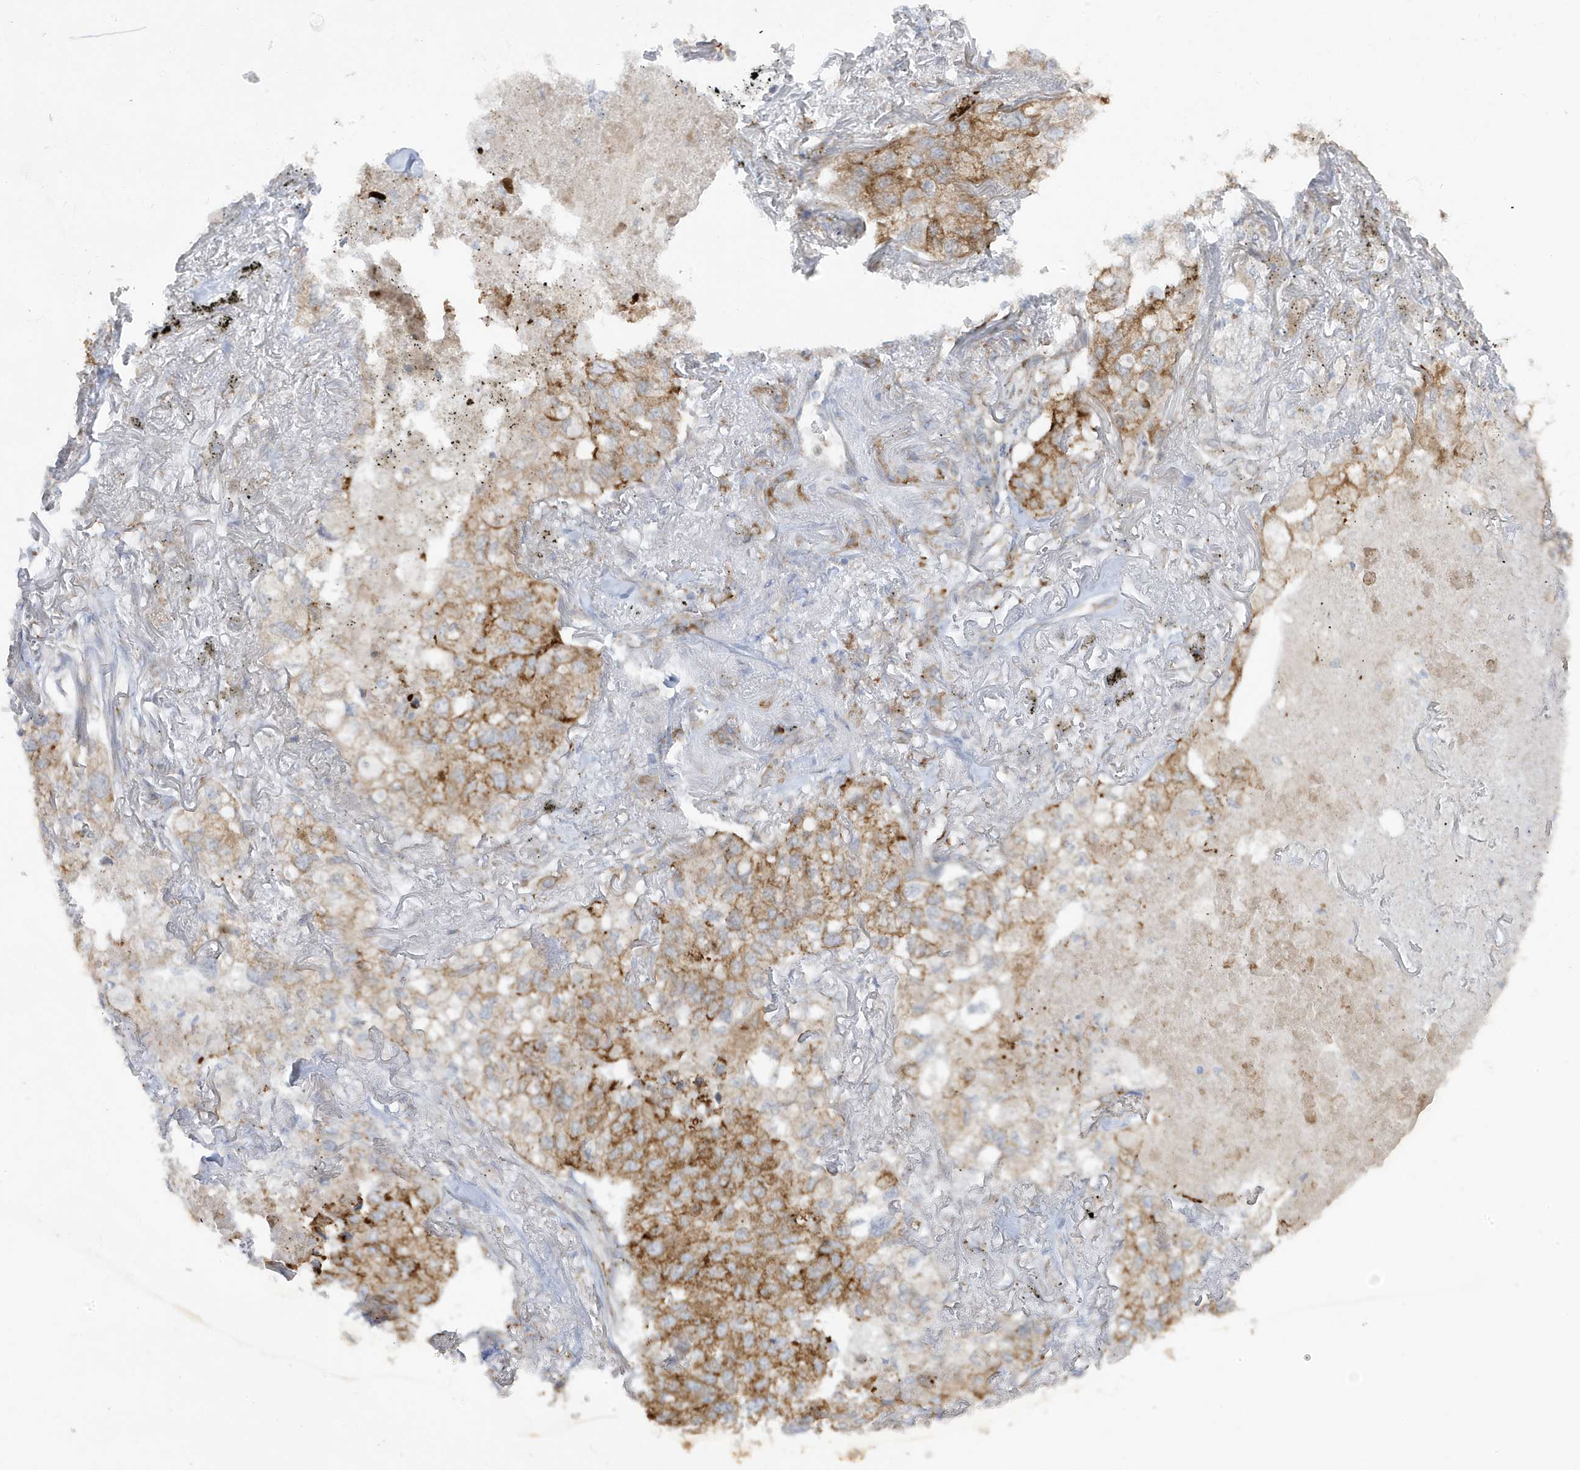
{"staining": {"intensity": "moderate", "quantity": ">75%", "location": "cytoplasmic/membranous"}, "tissue": "lung cancer", "cell_type": "Tumor cells", "image_type": "cancer", "snomed": [{"axis": "morphology", "description": "Adenocarcinoma, NOS"}, {"axis": "topography", "description": "Lung"}], "caption": "Protein analysis of lung adenocarcinoma tissue displays moderate cytoplasmic/membranous expression in approximately >75% of tumor cells.", "gene": "ZNF654", "patient": {"sex": "male", "age": 65}}